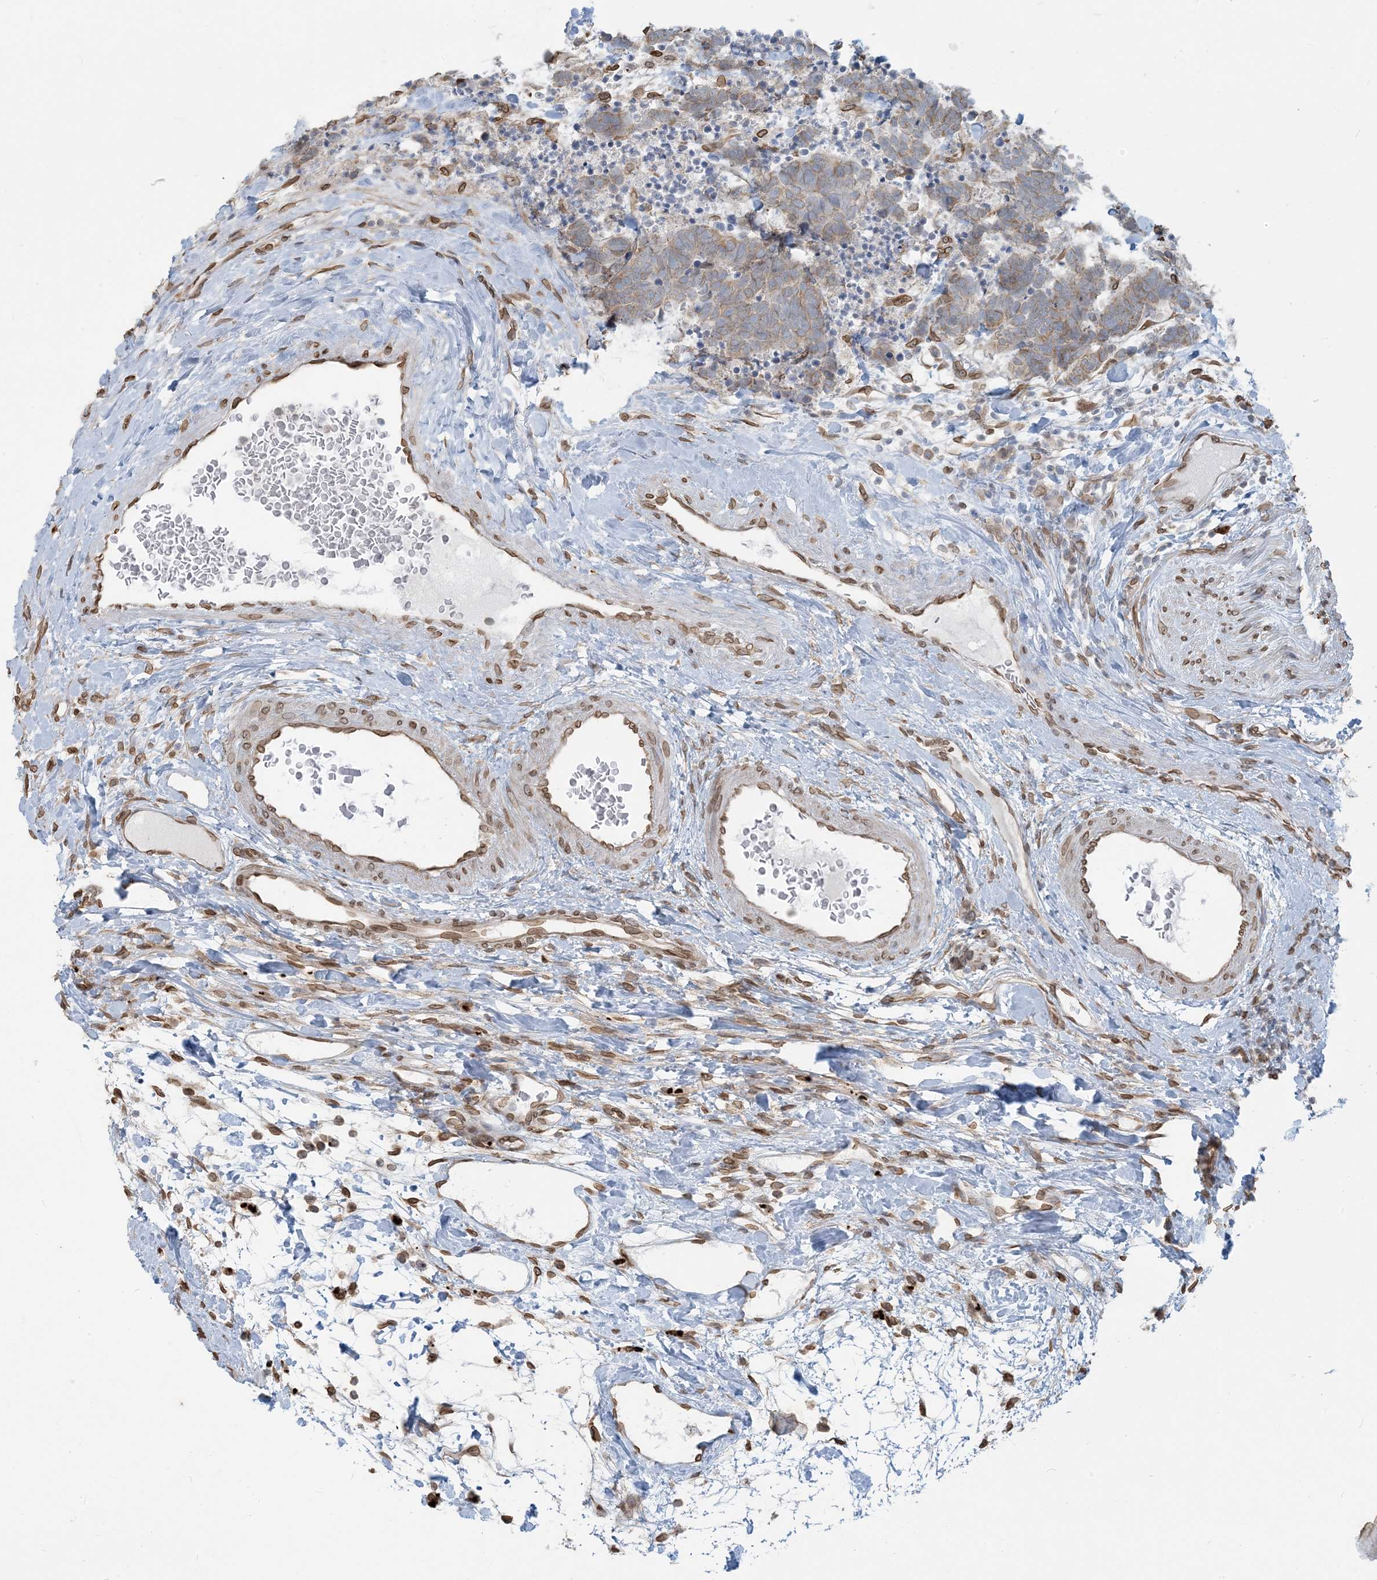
{"staining": {"intensity": "weak", "quantity": ">75%", "location": "cytoplasmic/membranous"}, "tissue": "carcinoid", "cell_type": "Tumor cells", "image_type": "cancer", "snomed": [{"axis": "morphology", "description": "Carcinoma, NOS"}, {"axis": "morphology", "description": "Carcinoid, malignant, NOS"}, {"axis": "topography", "description": "Urinary bladder"}], "caption": "Immunohistochemical staining of human malignant carcinoid demonstrates low levels of weak cytoplasmic/membranous protein staining in about >75% of tumor cells.", "gene": "WWP1", "patient": {"sex": "male", "age": 57}}